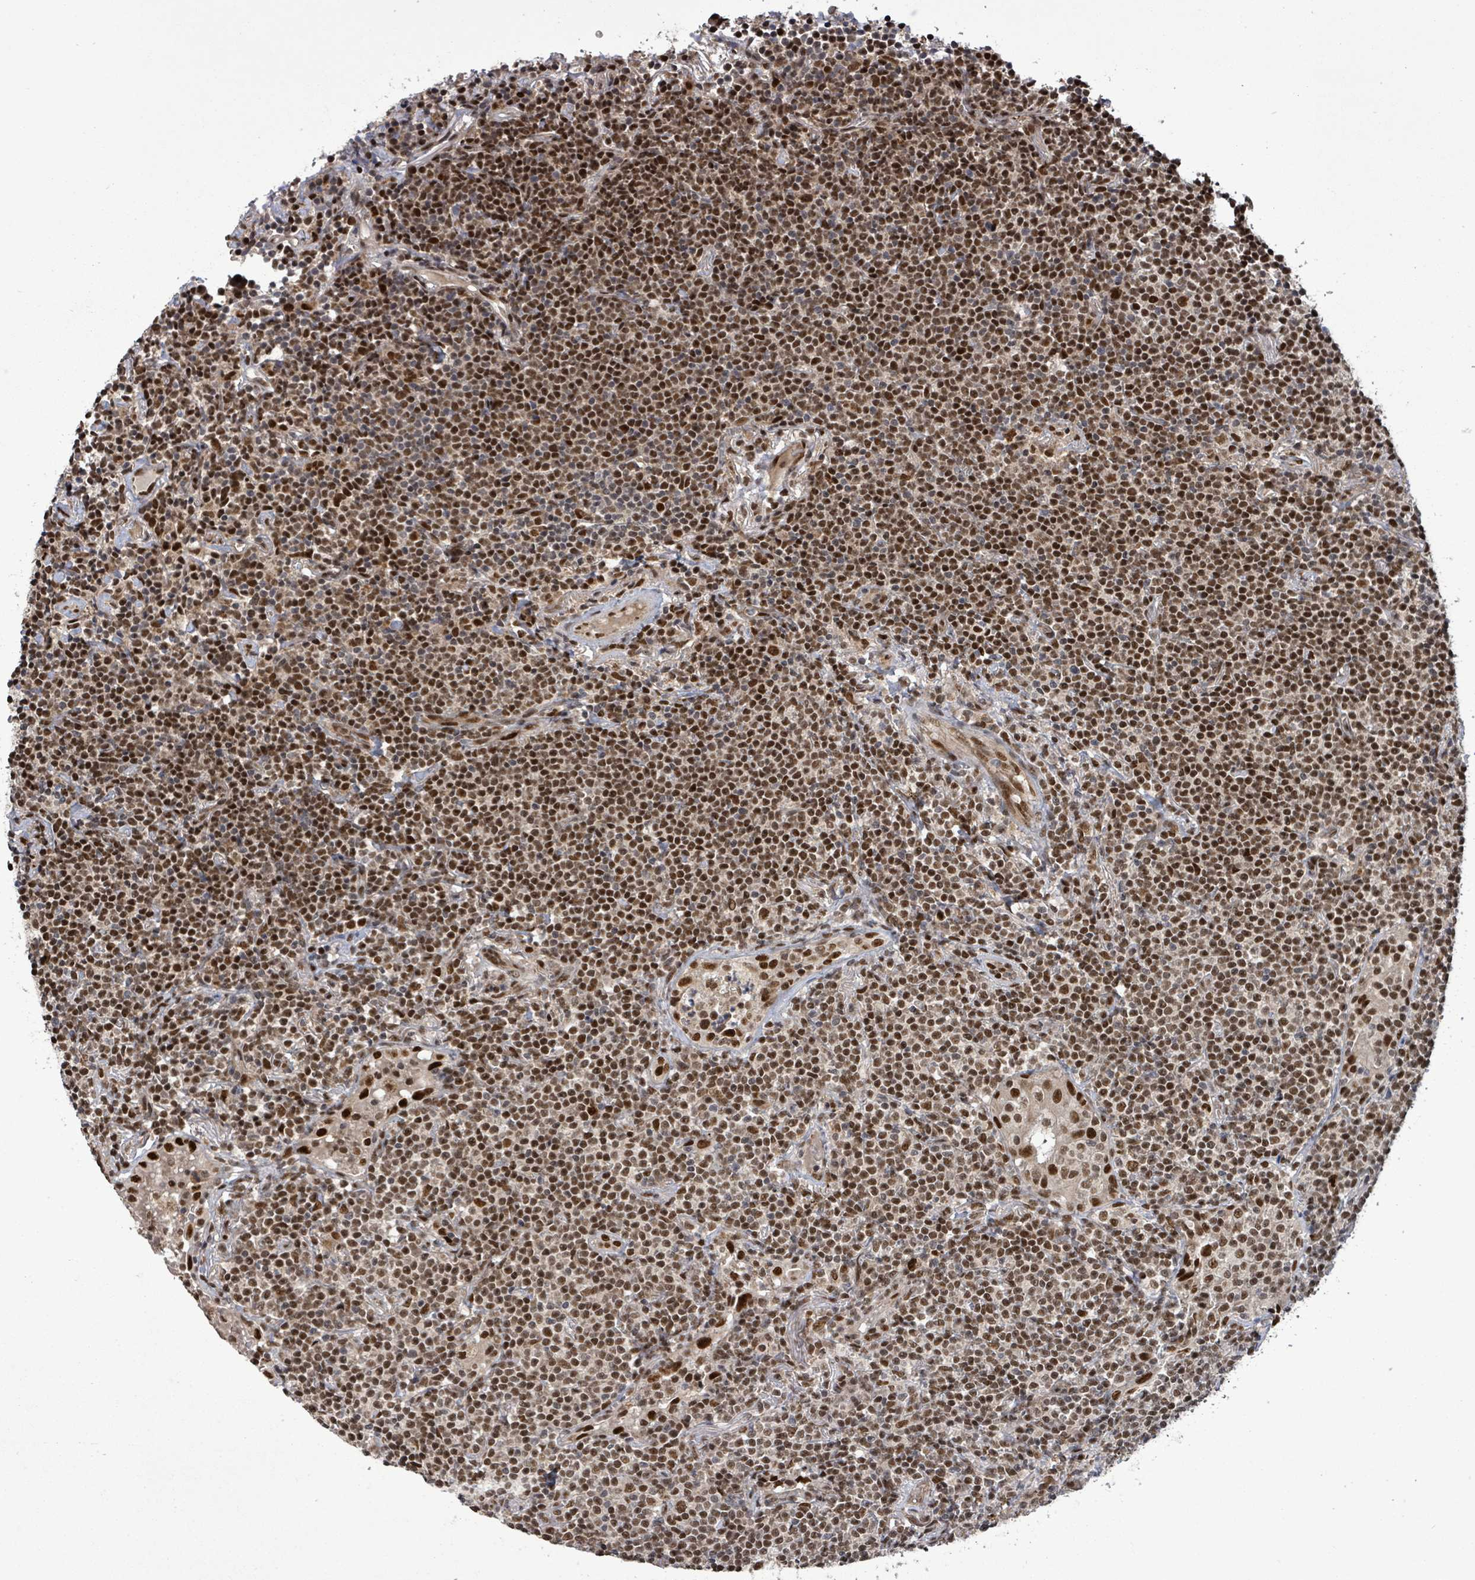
{"staining": {"intensity": "moderate", "quantity": ">75%", "location": "nuclear"}, "tissue": "lymphoma", "cell_type": "Tumor cells", "image_type": "cancer", "snomed": [{"axis": "morphology", "description": "Malignant lymphoma, non-Hodgkin's type, Low grade"}, {"axis": "topography", "description": "Lung"}], "caption": "Immunohistochemical staining of lymphoma displays medium levels of moderate nuclear protein expression in about >75% of tumor cells.", "gene": "PATZ1", "patient": {"sex": "female", "age": 71}}